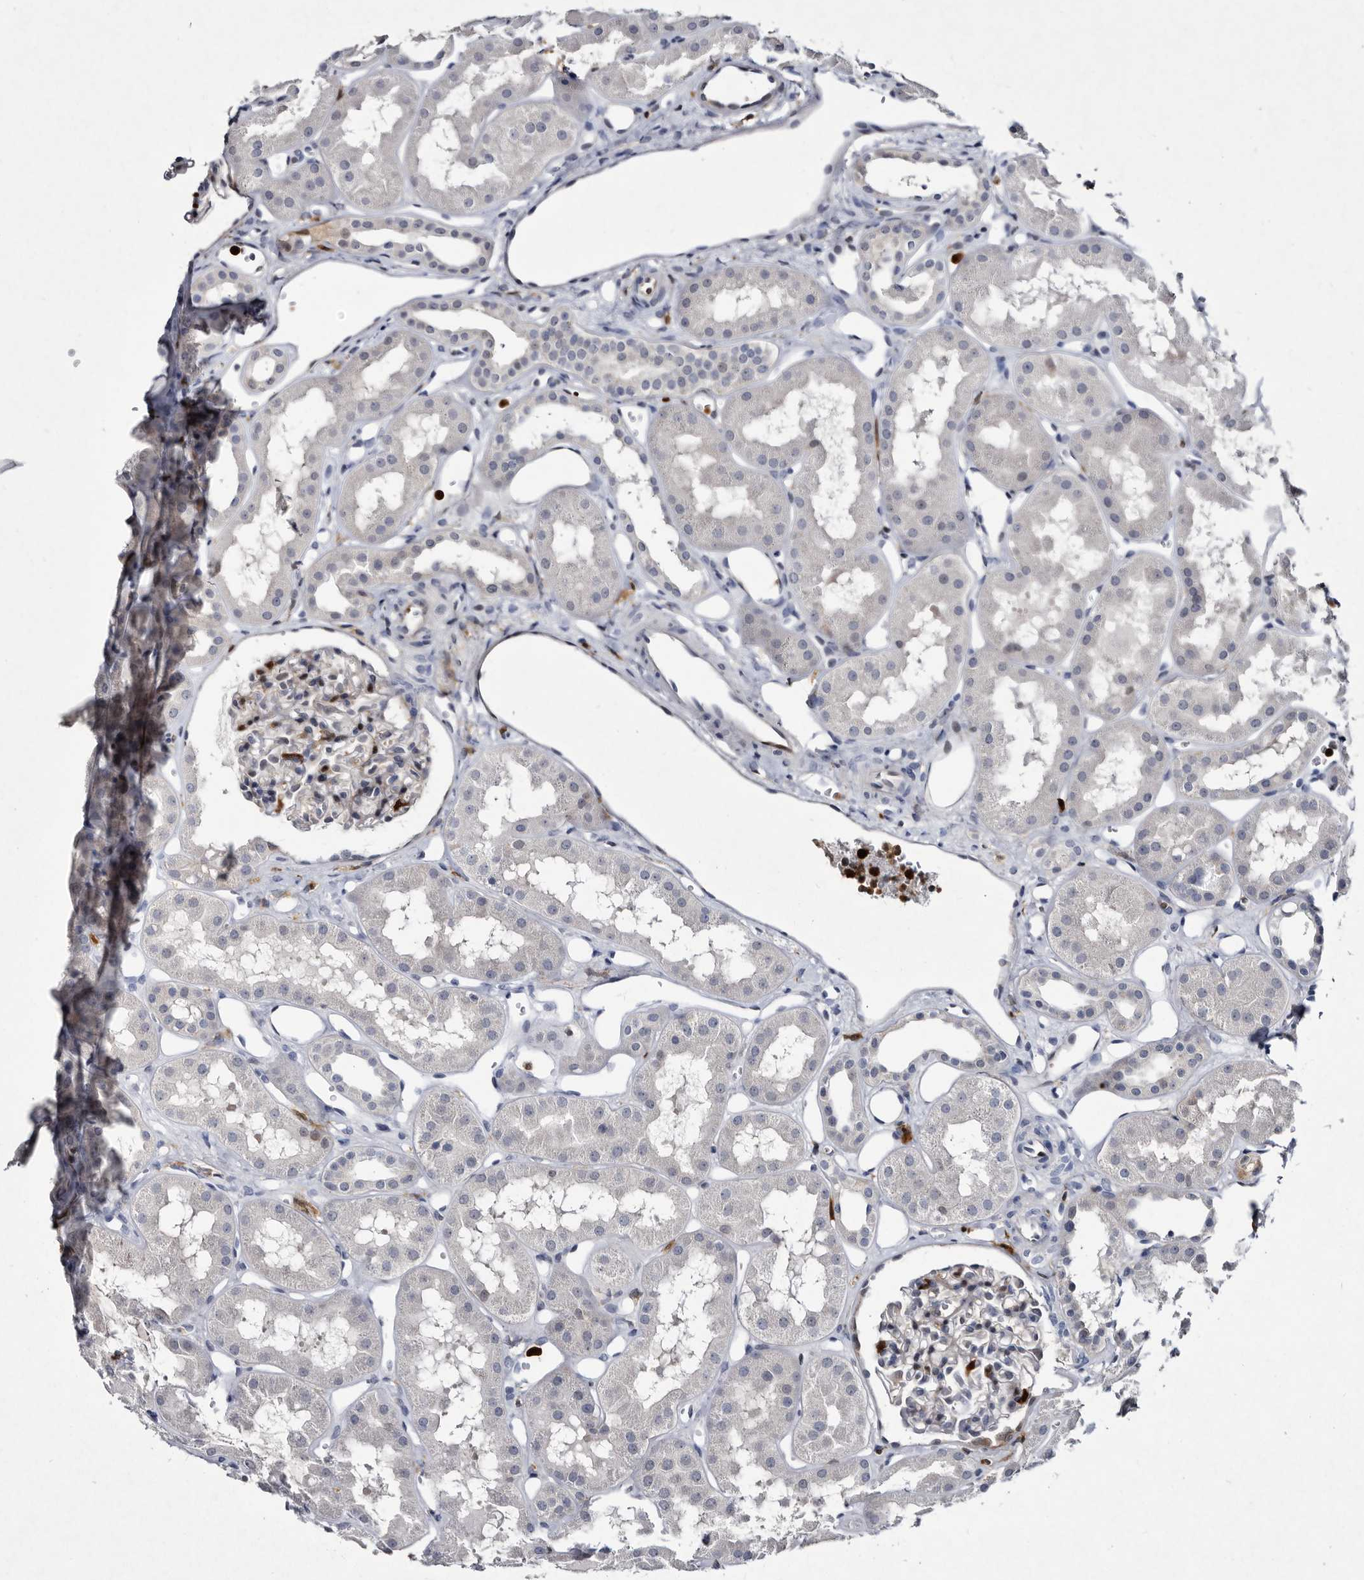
{"staining": {"intensity": "moderate", "quantity": "<25%", "location": "cytoplasmic/membranous"}, "tissue": "kidney", "cell_type": "Cells in glomeruli", "image_type": "normal", "snomed": [{"axis": "morphology", "description": "Normal tissue, NOS"}, {"axis": "topography", "description": "Kidney"}], "caption": "This micrograph demonstrates immunohistochemistry (IHC) staining of unremarkable kidney, with low moderate cytoplasmic/membranous expression in about <25% of cells in glomeruli.", "gene": "SERPINB8", "patient": {"sex": "male", "age": 16}}